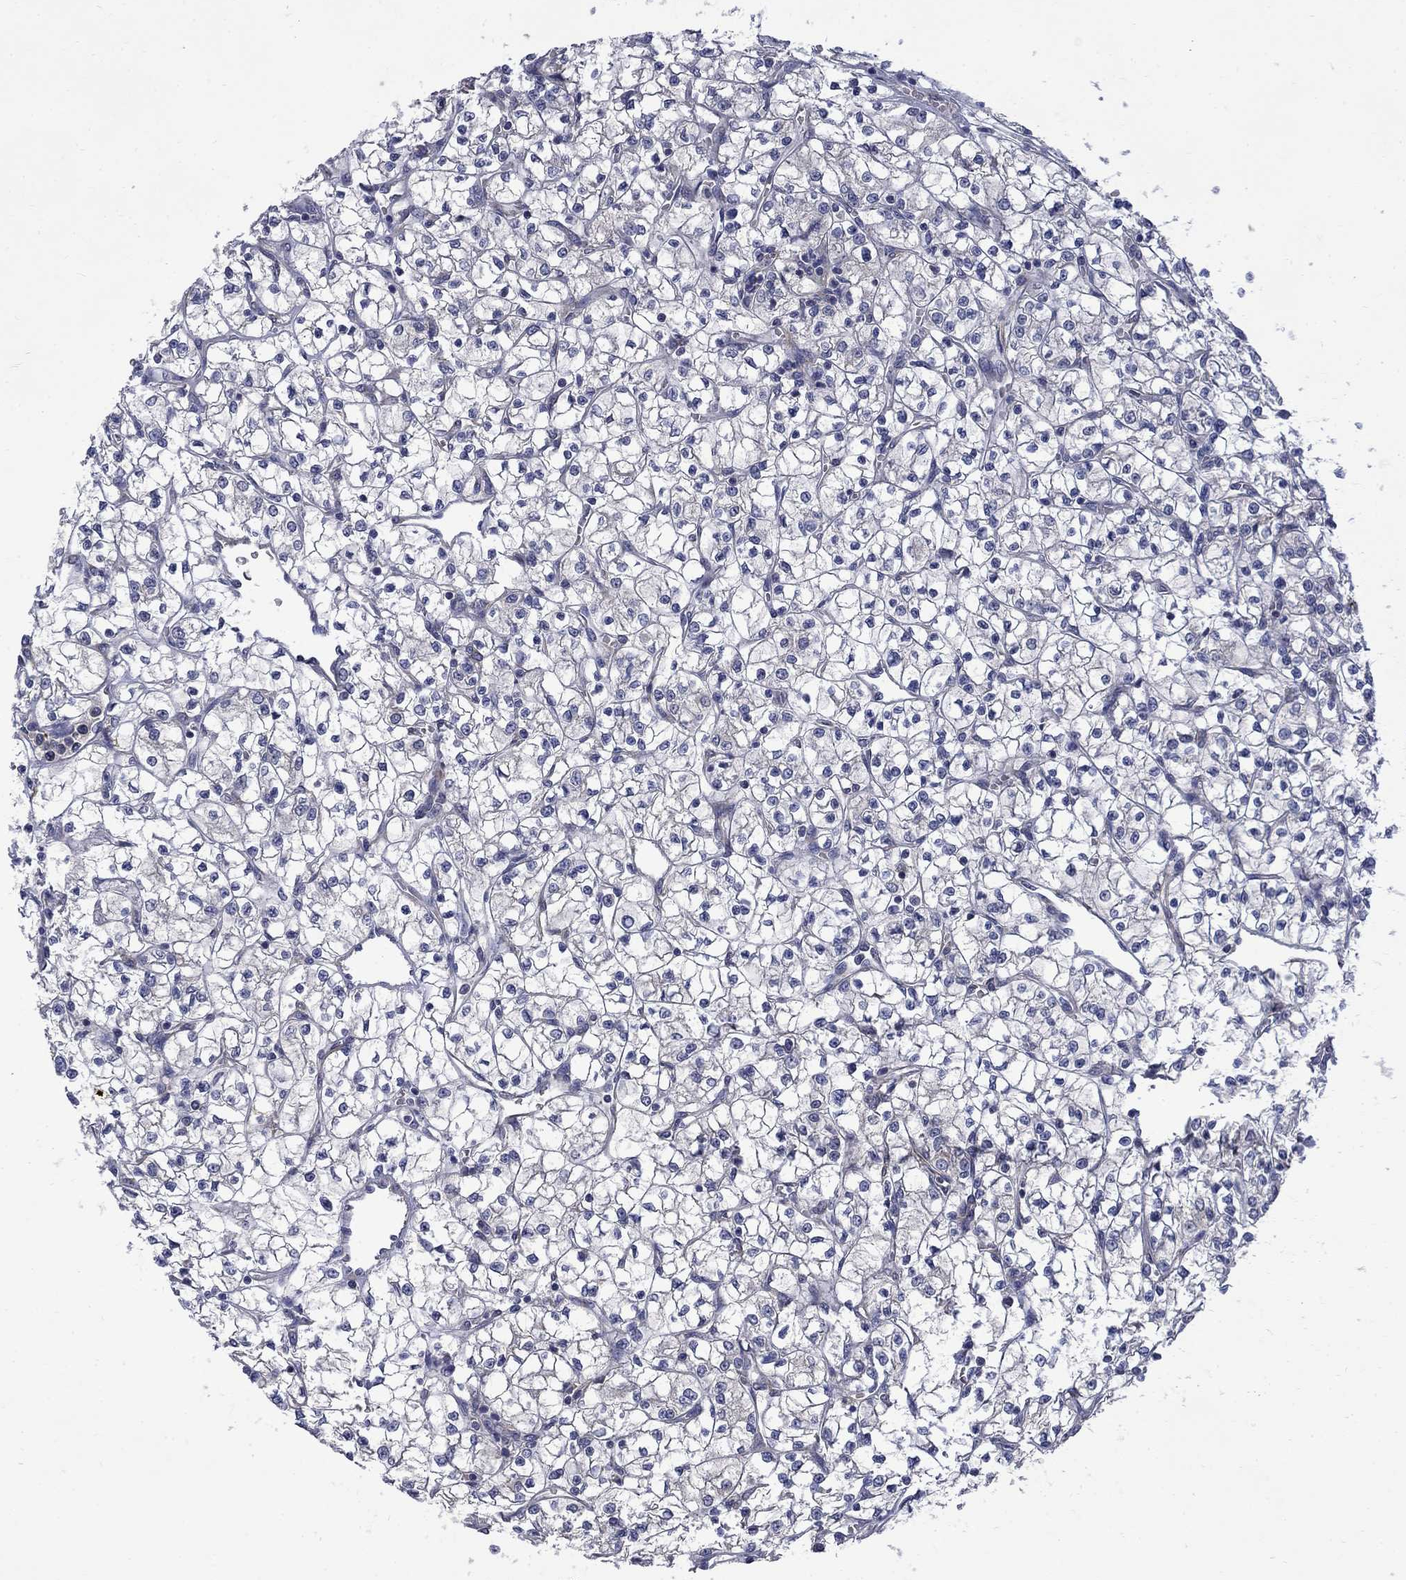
{"staining": {"intensity": "negative", "quantity": "none", "location": "none"}, "tissue": "renal cancer", "cell_type": "Tumor cells", "image_type": "cancer", "snomed": [{"axis": "morphology", "description": "Adenocarcinoma, NOS"}, {"axis": "topography", "description": "Kidney"}], "caption": "Tumor cells show no significant expression in renal cancer (adenocarcinoma).", "gene": "HSPA12A", "patient": {"sex": "female", "age": 64}}